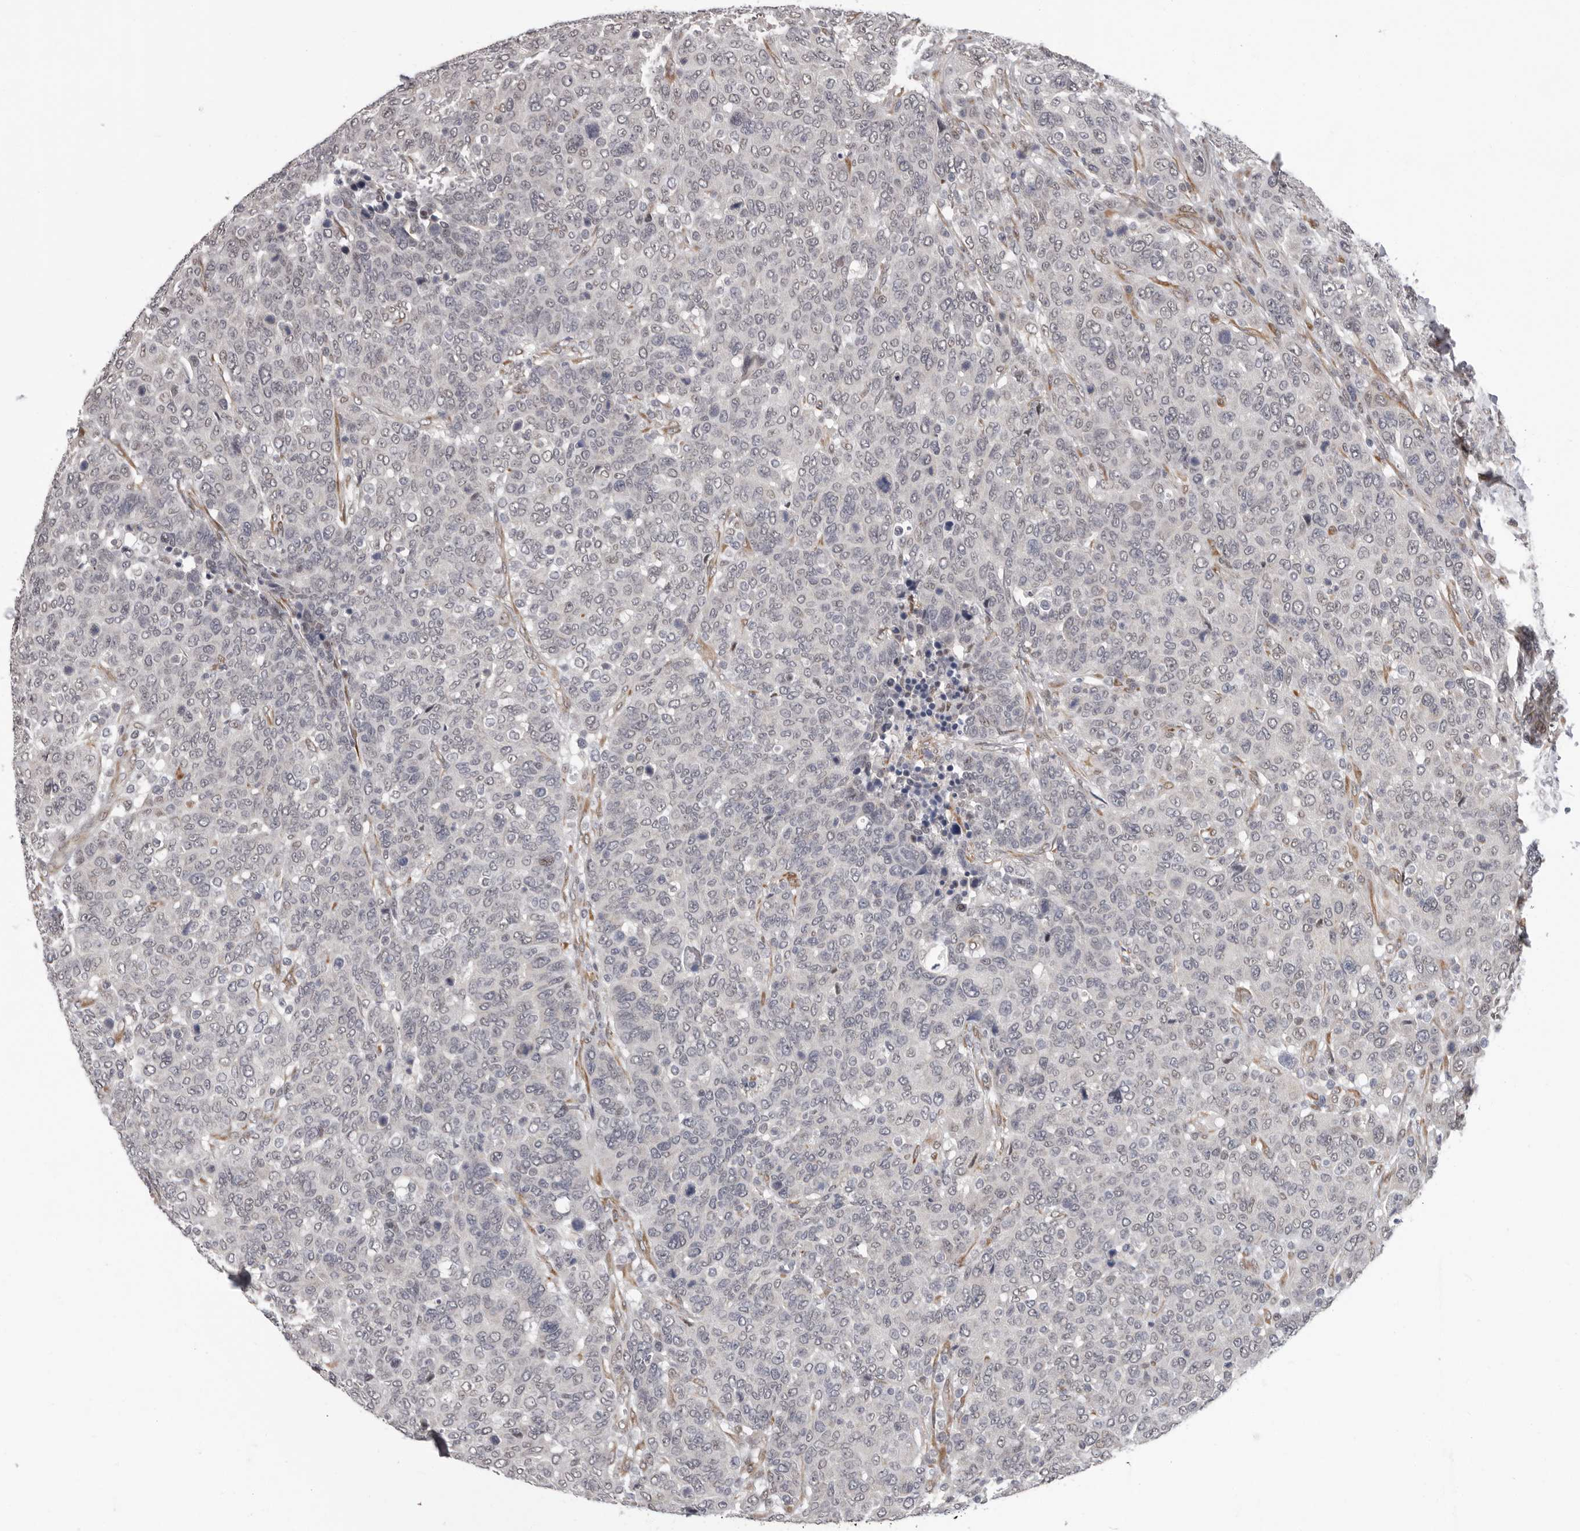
{"staining": {"intensity": "negative", "quantity": "none", "location": "none"}, "tissue": "breast cancer", "cell_type": "Tumor cells", "image_type": "cancer", "snomed": [{"axis": "morphology", "description": "Duct carcinoma"}, {"axis": "topography", "description": "Breast"}], "caption": "Immunohistochemical staining of human breast cancer (intraductal carcinoma) reveals no significant positivity in tumor cells.", "gene": "RALGPS2", "patient": {"sex": "female", "age": 37}}